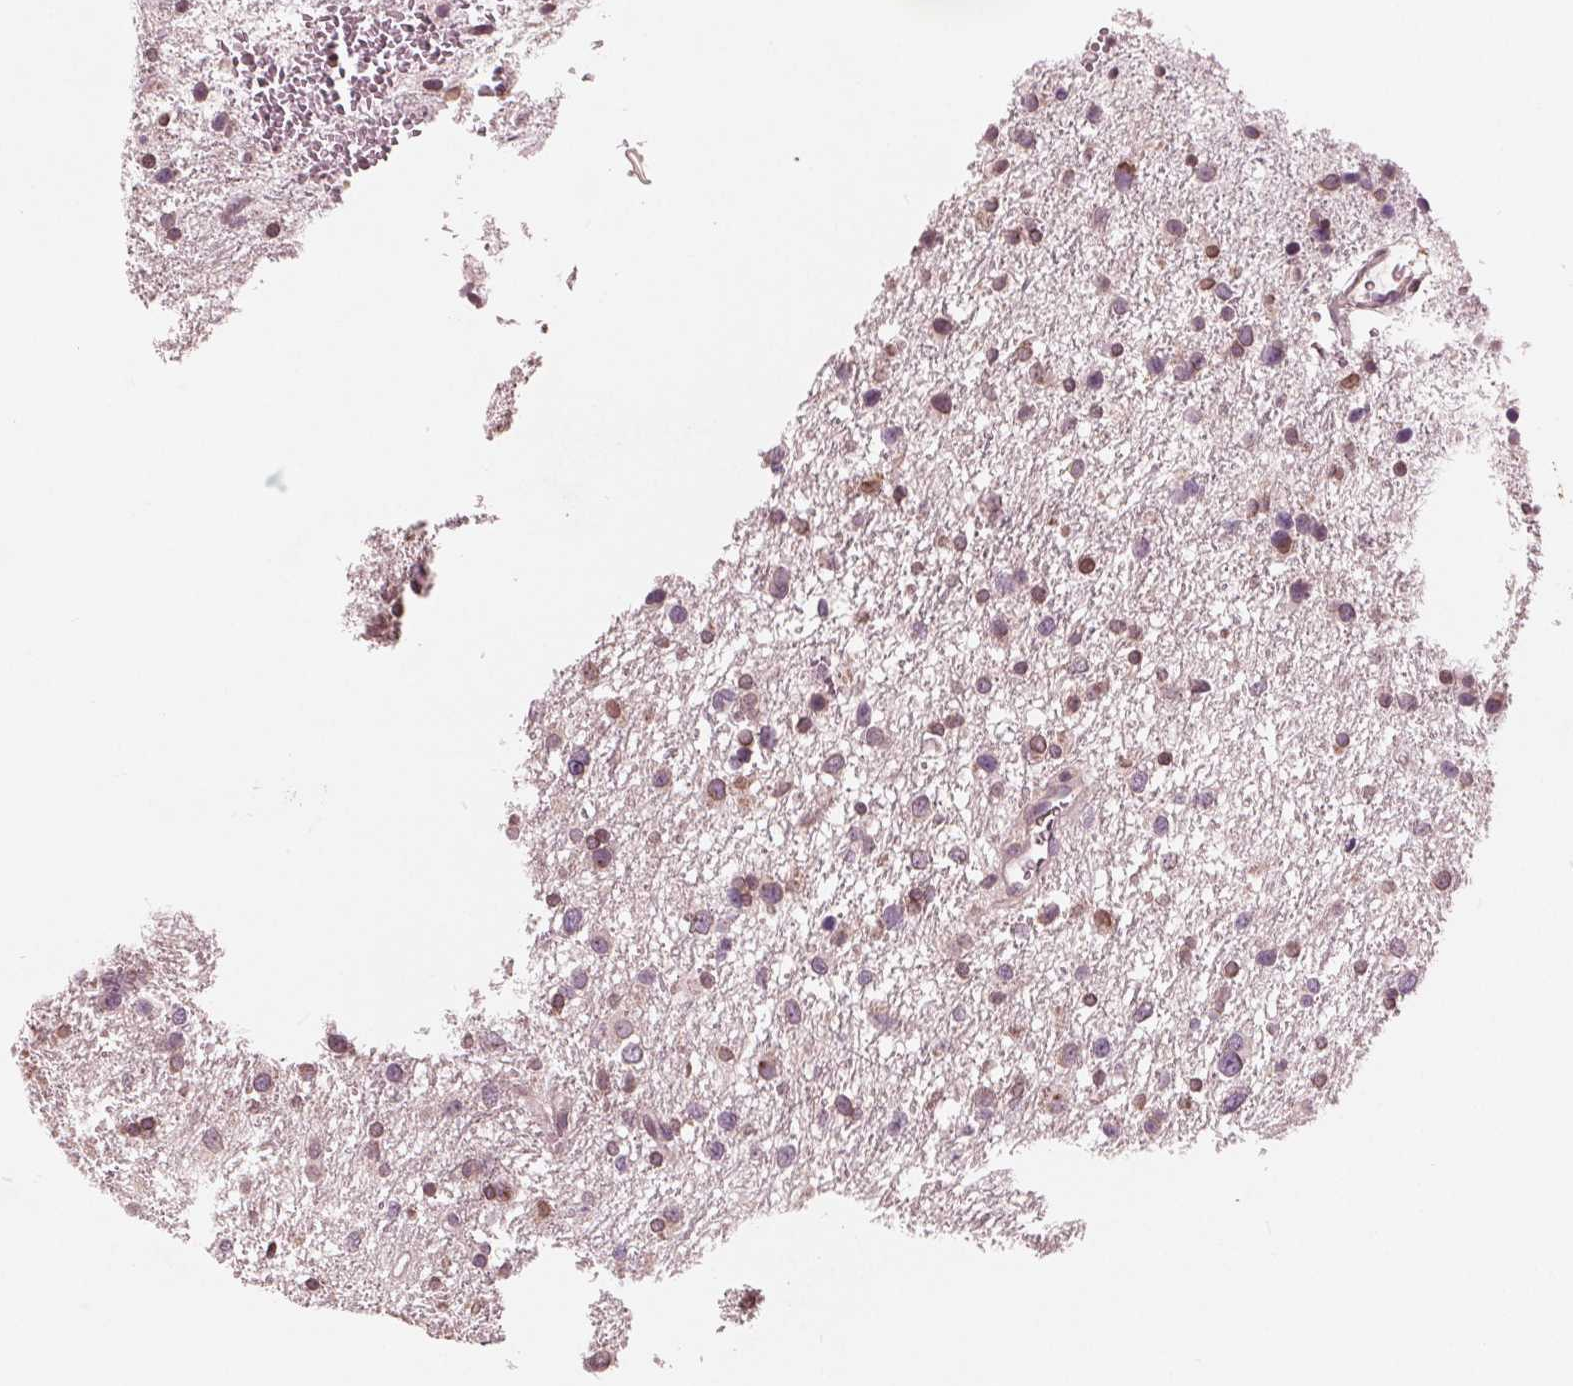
{"staining": {"intensity": "strong", "quantity": "<25%", "location": "nuclear"}, "tissue": "glioma", "cell_type": "Tumor cells", "image_type": "cancer", "snomed": [{"axis": "morphology", "description": "Glioma, malignant, Low grade"}, {"axis": "topography", "description": "Brain"}], "caption": "Immunohistochemical staining of human glioma reveals medium levels of strong nuclear protein positivity in about <25% of tumor cells.", "gene": "NUP210", "patient": {"sex": "female", "age": 55}}